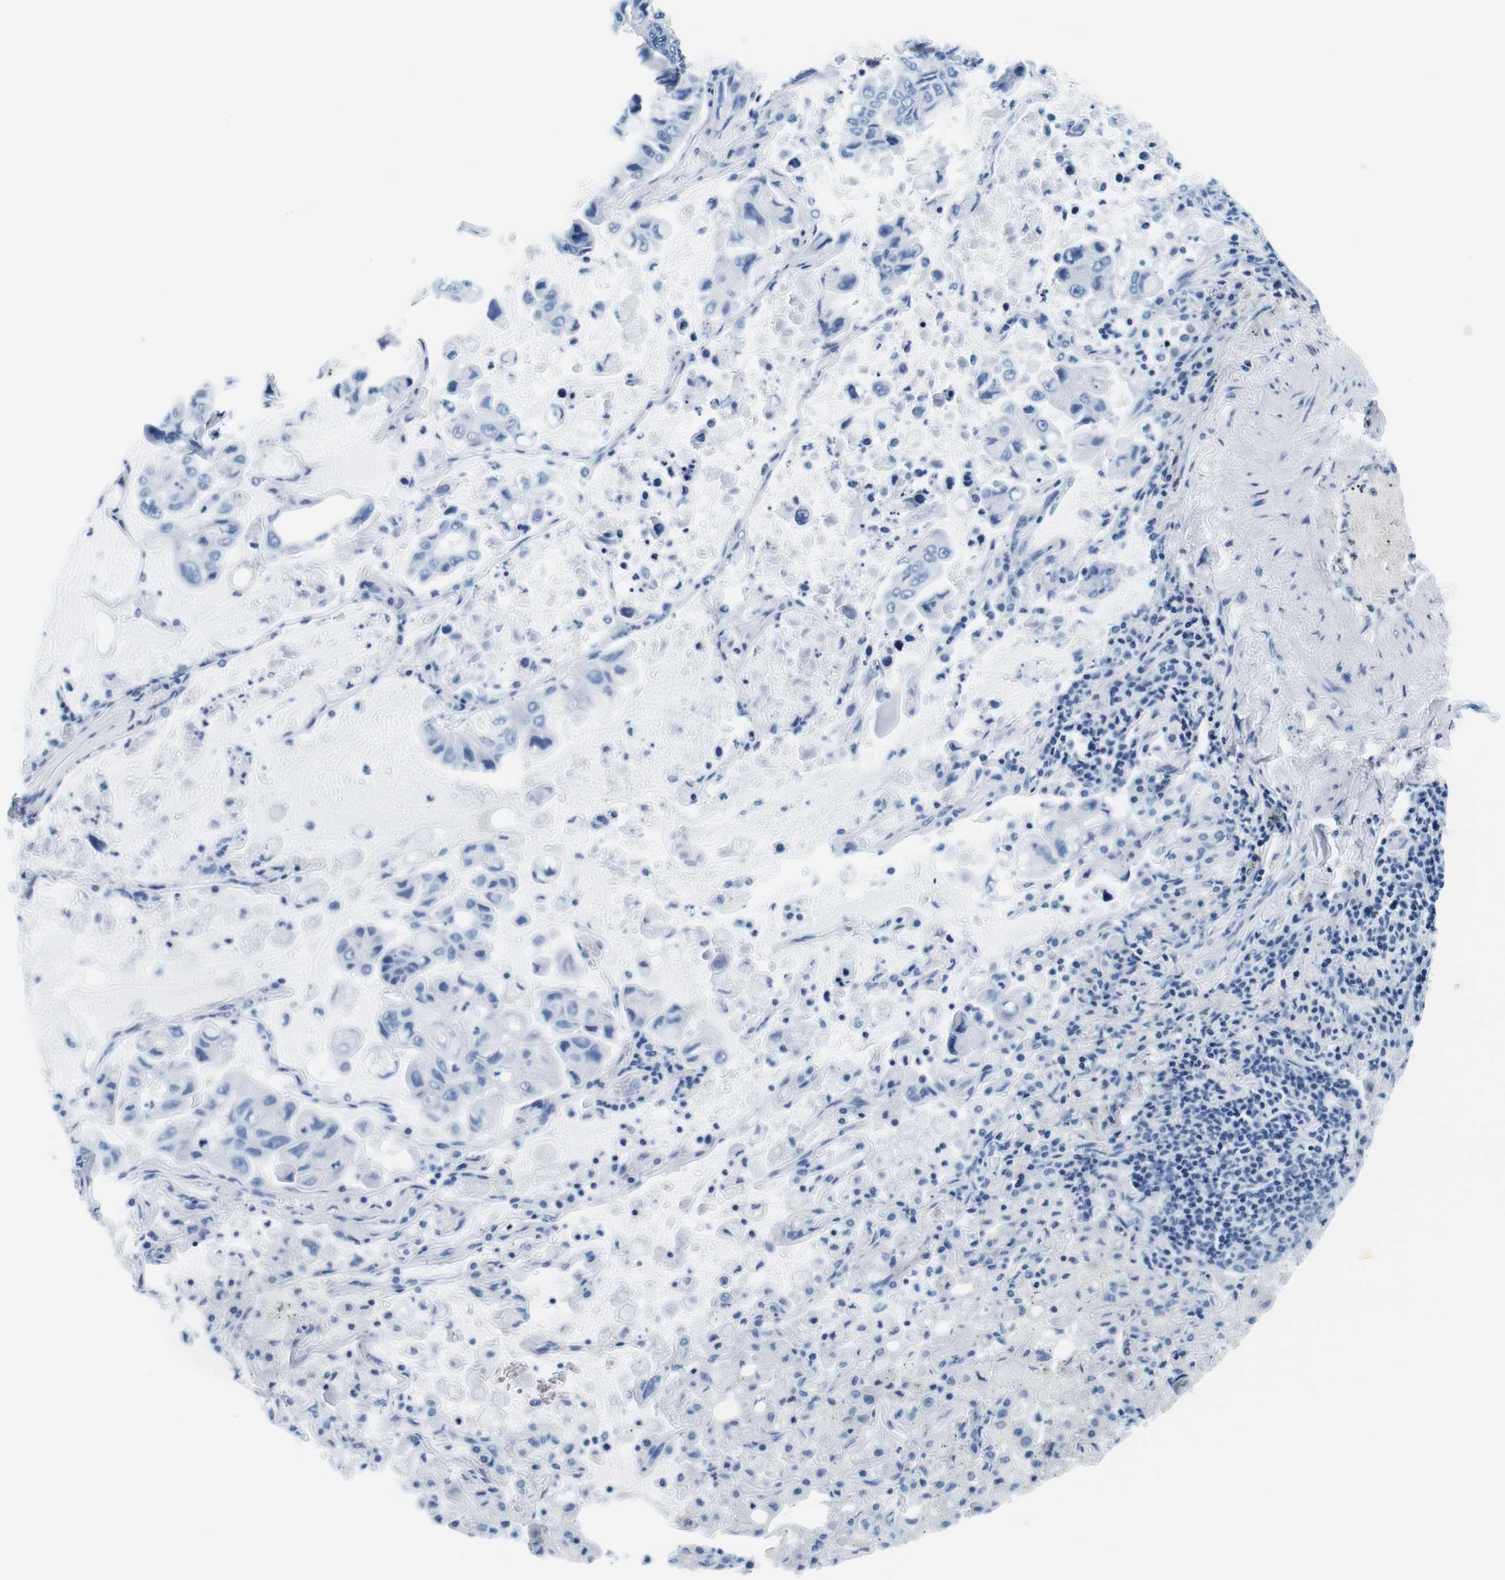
{"staining": {"intensity": "negative", "quantity": "none", "location": "none"}, "tissue": "lung cancer", "cell_type": "Tumor cells", "image_type": "cancer", "snomed": [{"axis": "morphology", "description": "Adenocarcinoma, NOS"}, {"axis": "topography", "description": "Lung"}], "caption": "Human adenocarcinoma (lung) stained for a protein using immunohistochemistry exhibits no expression in tumor cells.", "gene": "ELANE", "patient": {"sex": "male", "age": 64}}